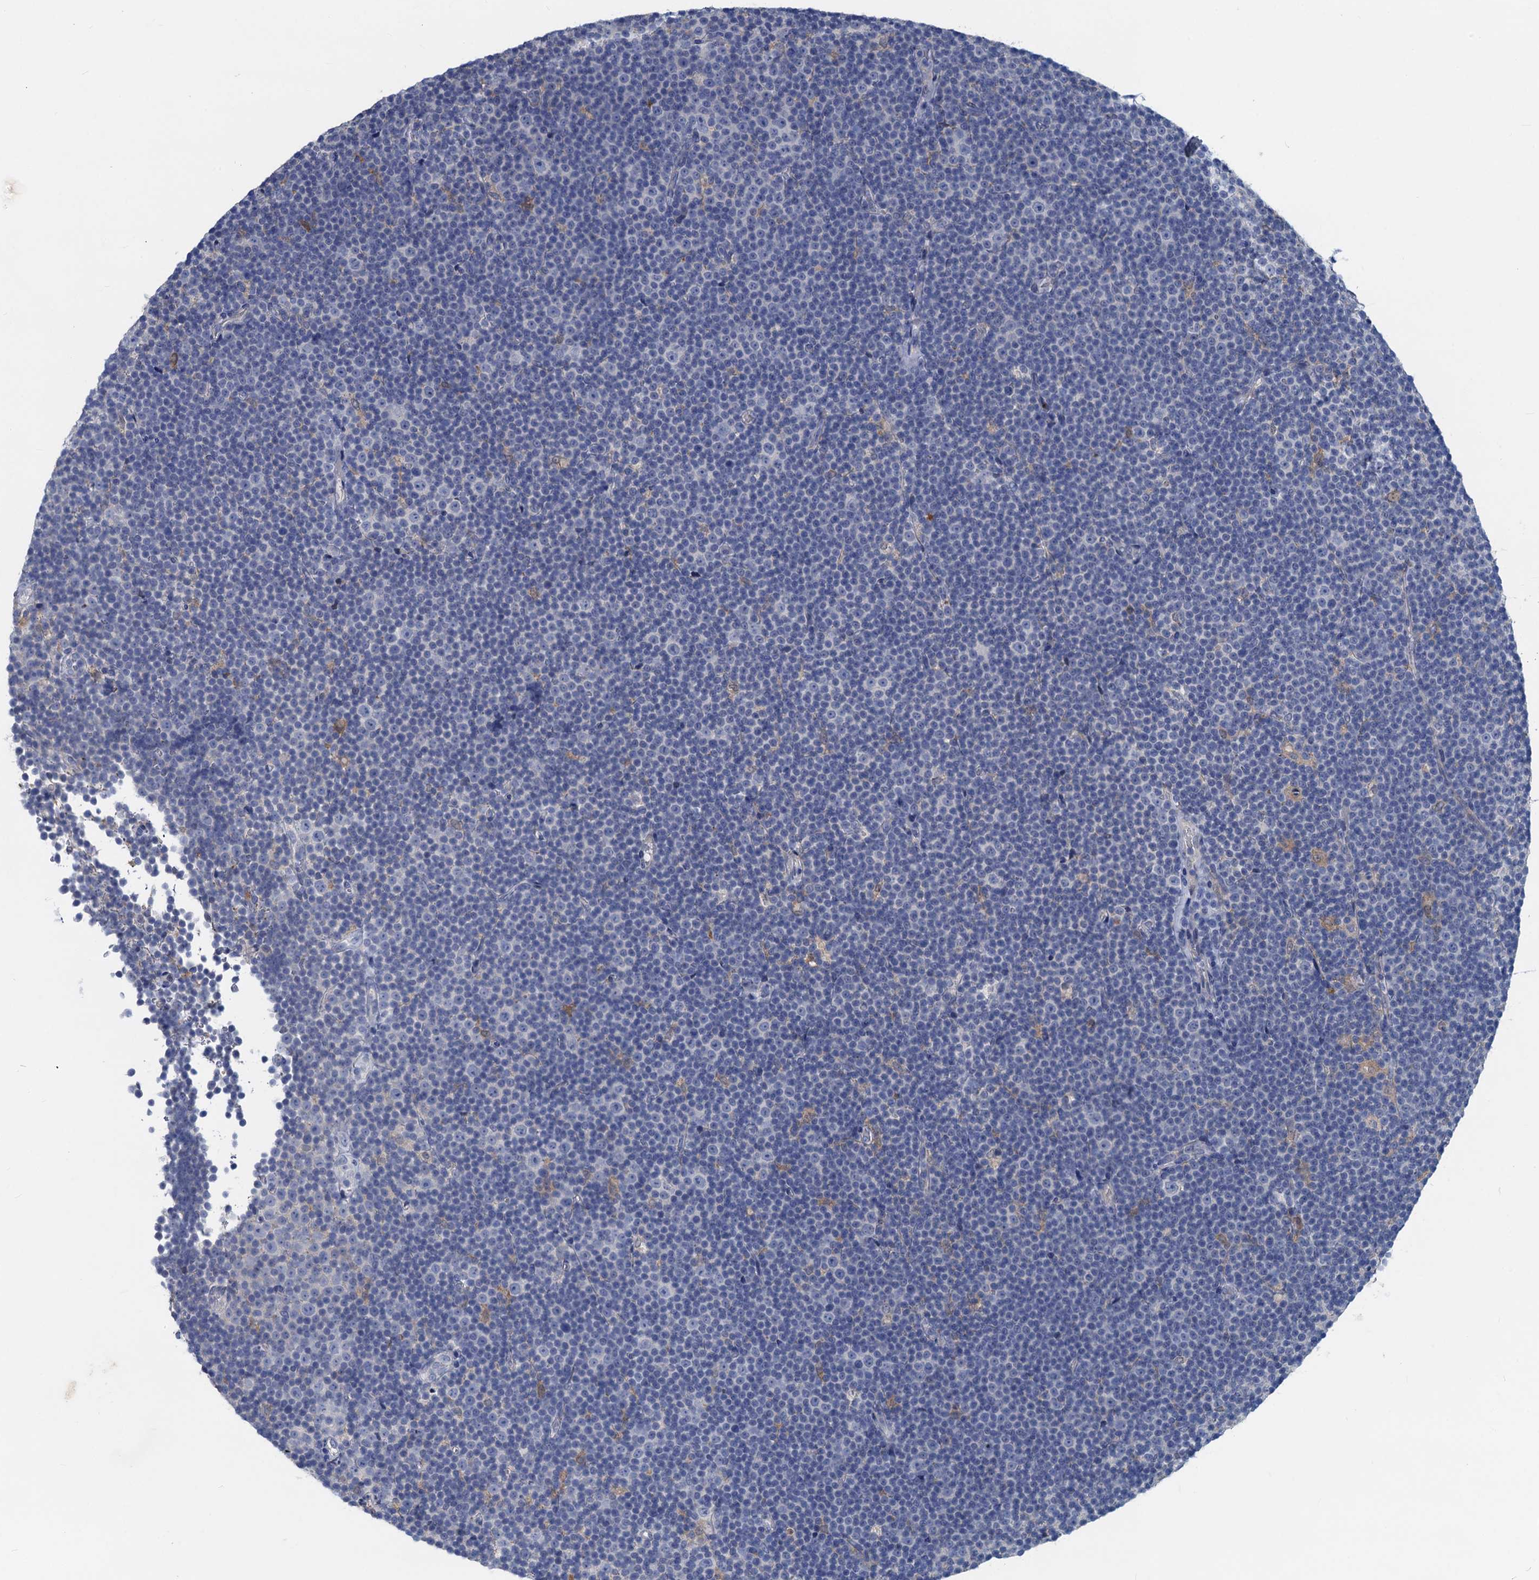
{"staining": {"intensity": "negative", "quantity": "none", "location": "none"}, "tissue": "lymphoma", "cell_type": "Tumor cells", "image_type": "cancer", "snomed": [{"axis": "morphology", "description": "Malignant lymphoma, non-Hodgkin's type, Low grade"}, {"axis": "topography", "description": "Lymph node"}], "caption": "Tumor cells show no significant expression in malignant lymphoma, non-Hodgkin's type (low-grade). (DAB (3,3'-diaminobenzidine) immunohistochemistry (IHC) visualized using brightfield microscopy, high magnification).", "gene": "RTKN2", "patient": {"sex": "female", "age": 67}}